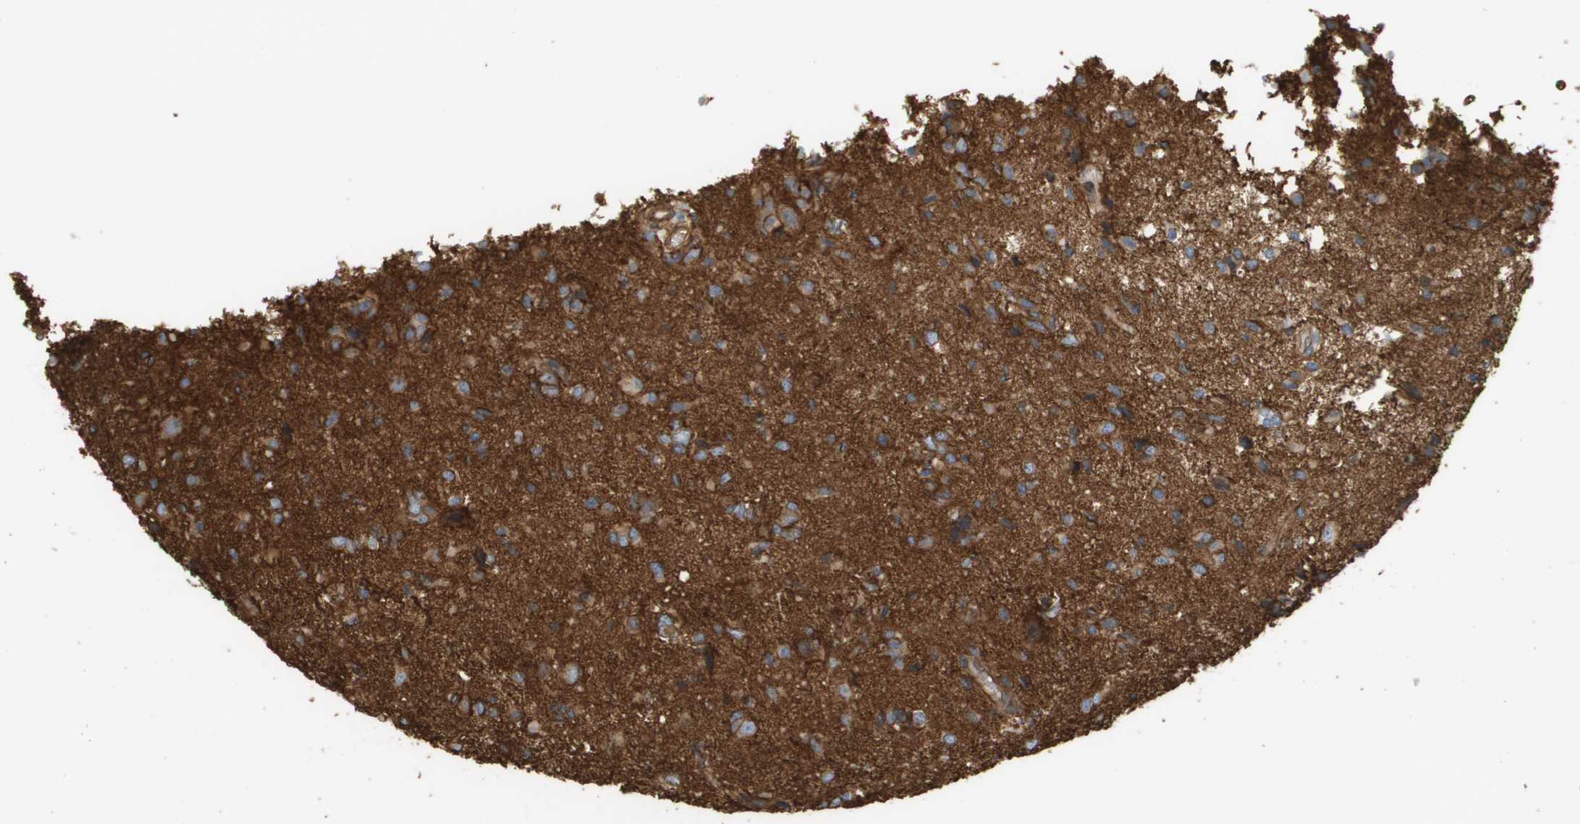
{"staining": {"intensity": "moderate", "quantity": ">75%", "location": "cytoplasmic/membranous"}, "tissue": "glioma", "cell_type": "Tumor cells", "image_type": "cancer", "snomed": [{"axis": "morphology", "description": "Glioma, malignant, High grade"}, {"axis": "topography", "description": "Brain"}], "caption": "Immunohistochemistry image of neoplastic tissue: human malignant glioma (high-grade) stained using immunohistochemistry (IHC) reveals medium levels of moderate protein expression localized specifically in the cytoplasmic/membranous of tumor cells, appearing as a cytoplasmic/membranous brown color.", "gene": "SGMS2", "patient": {"sex": "female", "age": 59}}